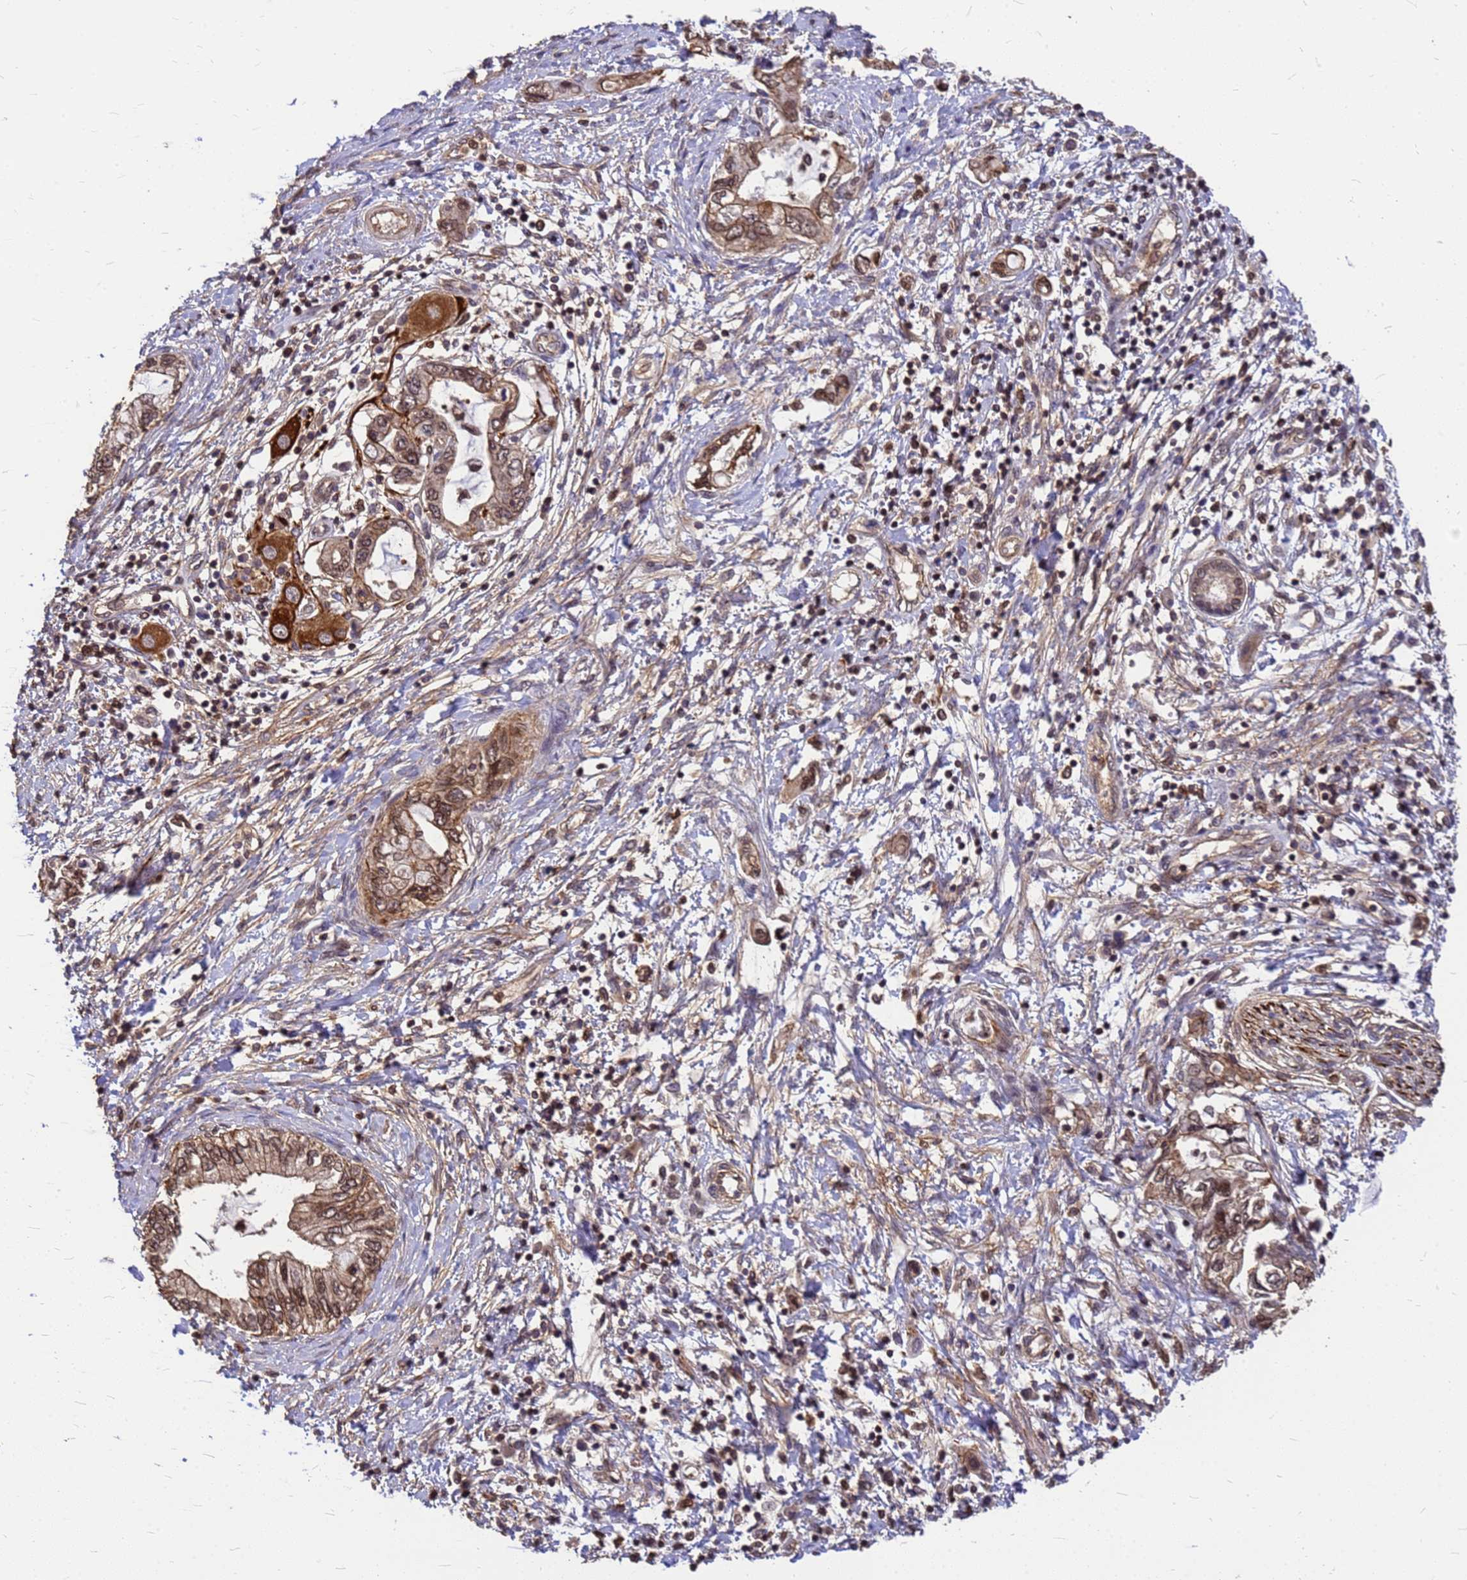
{"staining": {"intensity": "moderate", "quantity": ">75%", "location": "cytoplasmic/membranous,nuclear"}, "tissue": "pancreatic cancer", "cell_type": "Tumor cells", "image_type": "cancer", "snomed": [{"axis": "morphology", "description": "Adenocarcinoma, NOS"}, {"axis": "topography", "description": "Pancreas"}], "caption": "Adenocarcinoma (pancreatic) stained for a protein (brown) displays moderate cytoplasmic/membranous and nuclear positive staining in approximately >75% of tumor cells.", "gene": "C1orf35", "patient": {"sex": "female", "age": 73}}